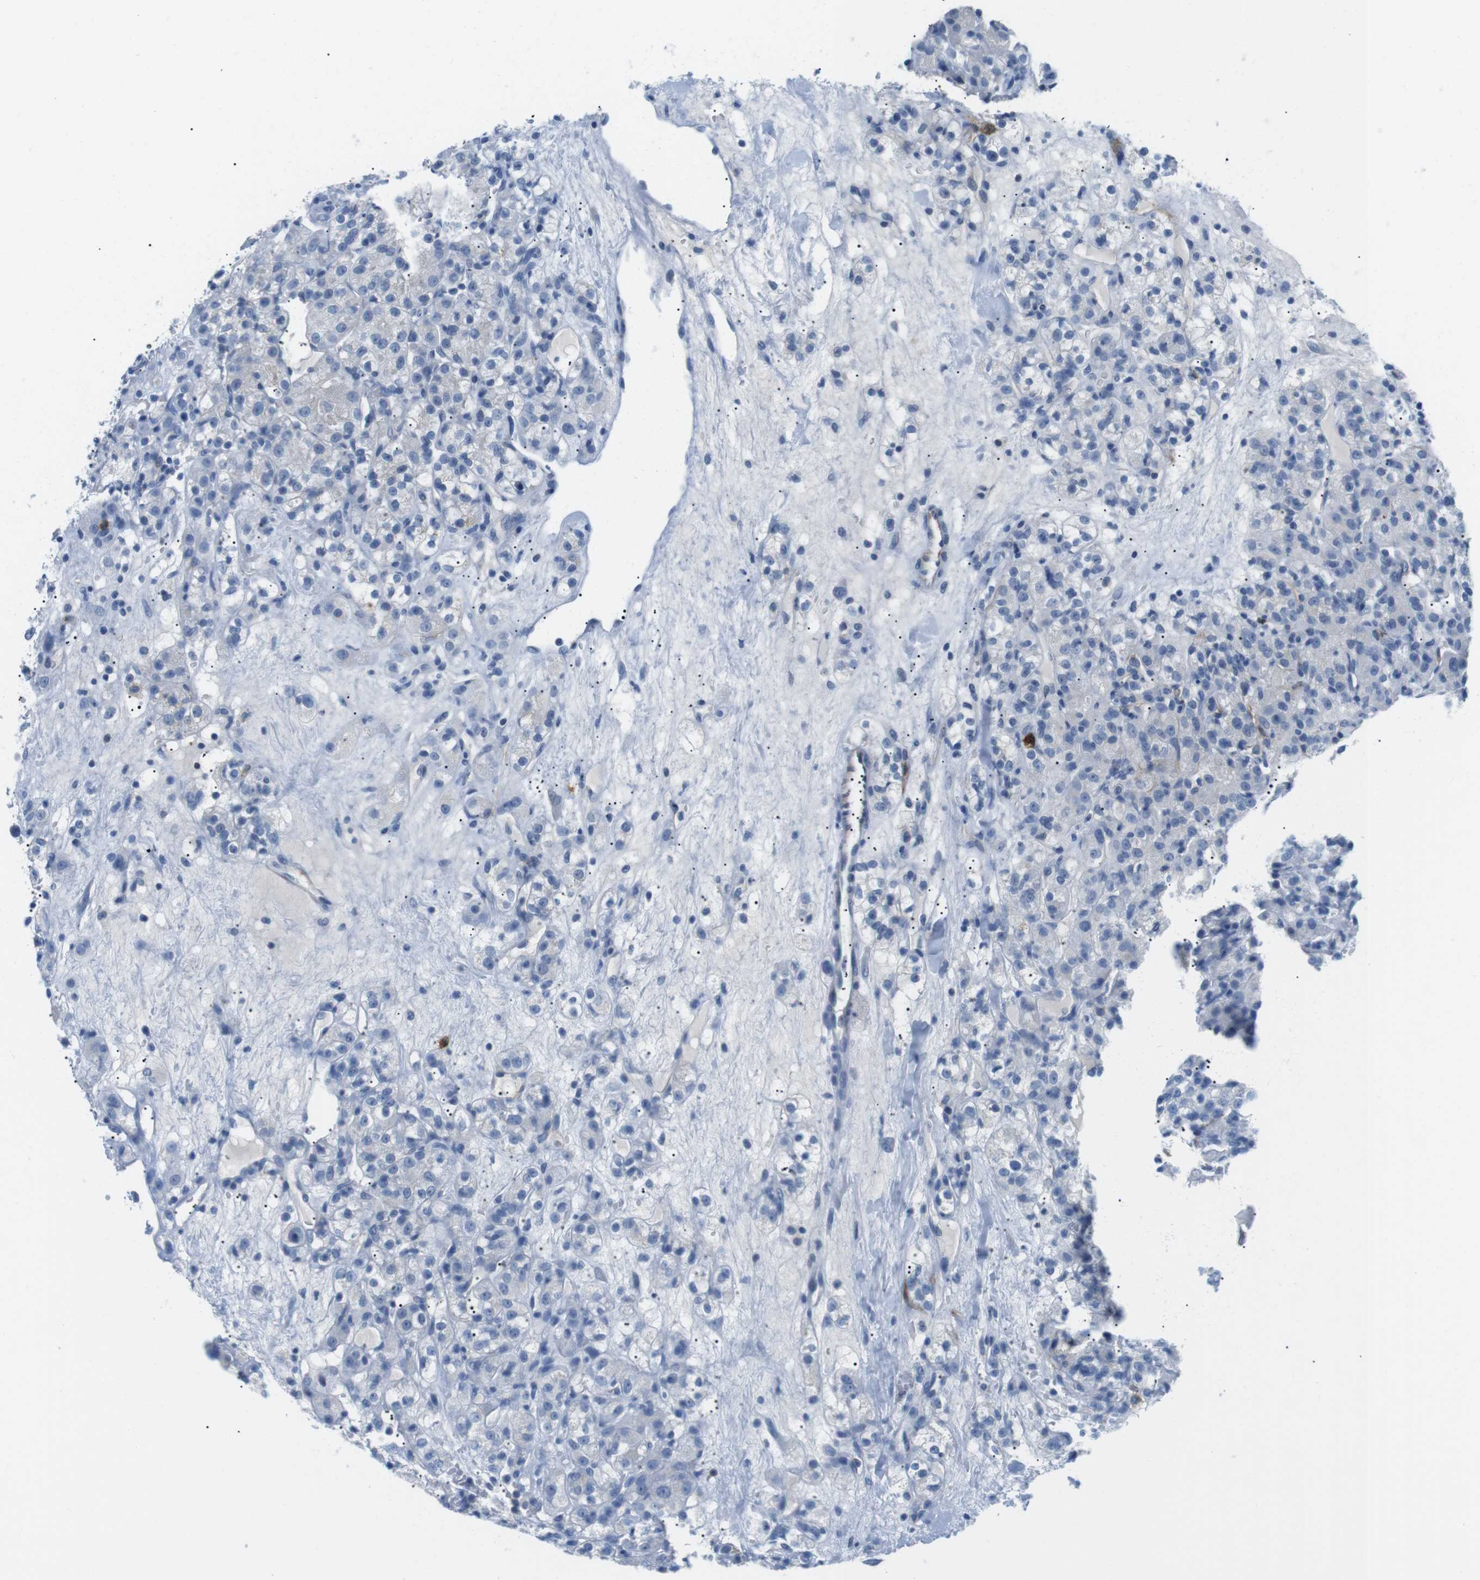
{"staining": {"intensity": "negative", "quantity": "none", "location": "none"}, "tissue": "renal cancer", "cell_type": "Tumor cells", "image_type": "cancer", "snomed": [{"axis": "morphology", "description": "Normal tissue, NOS"}, {"axis": "morphology", "description": "Adenocarcinoma, NOS"}, {"axis": "topography", "description": "Kidney"}], "caption": "Immunohistochemical staining of renal adenocarcinoma shows no significant staining in tumor cells.", "gene": "TNFRSF4", "patient": {"sex": "male", "age": 61}}